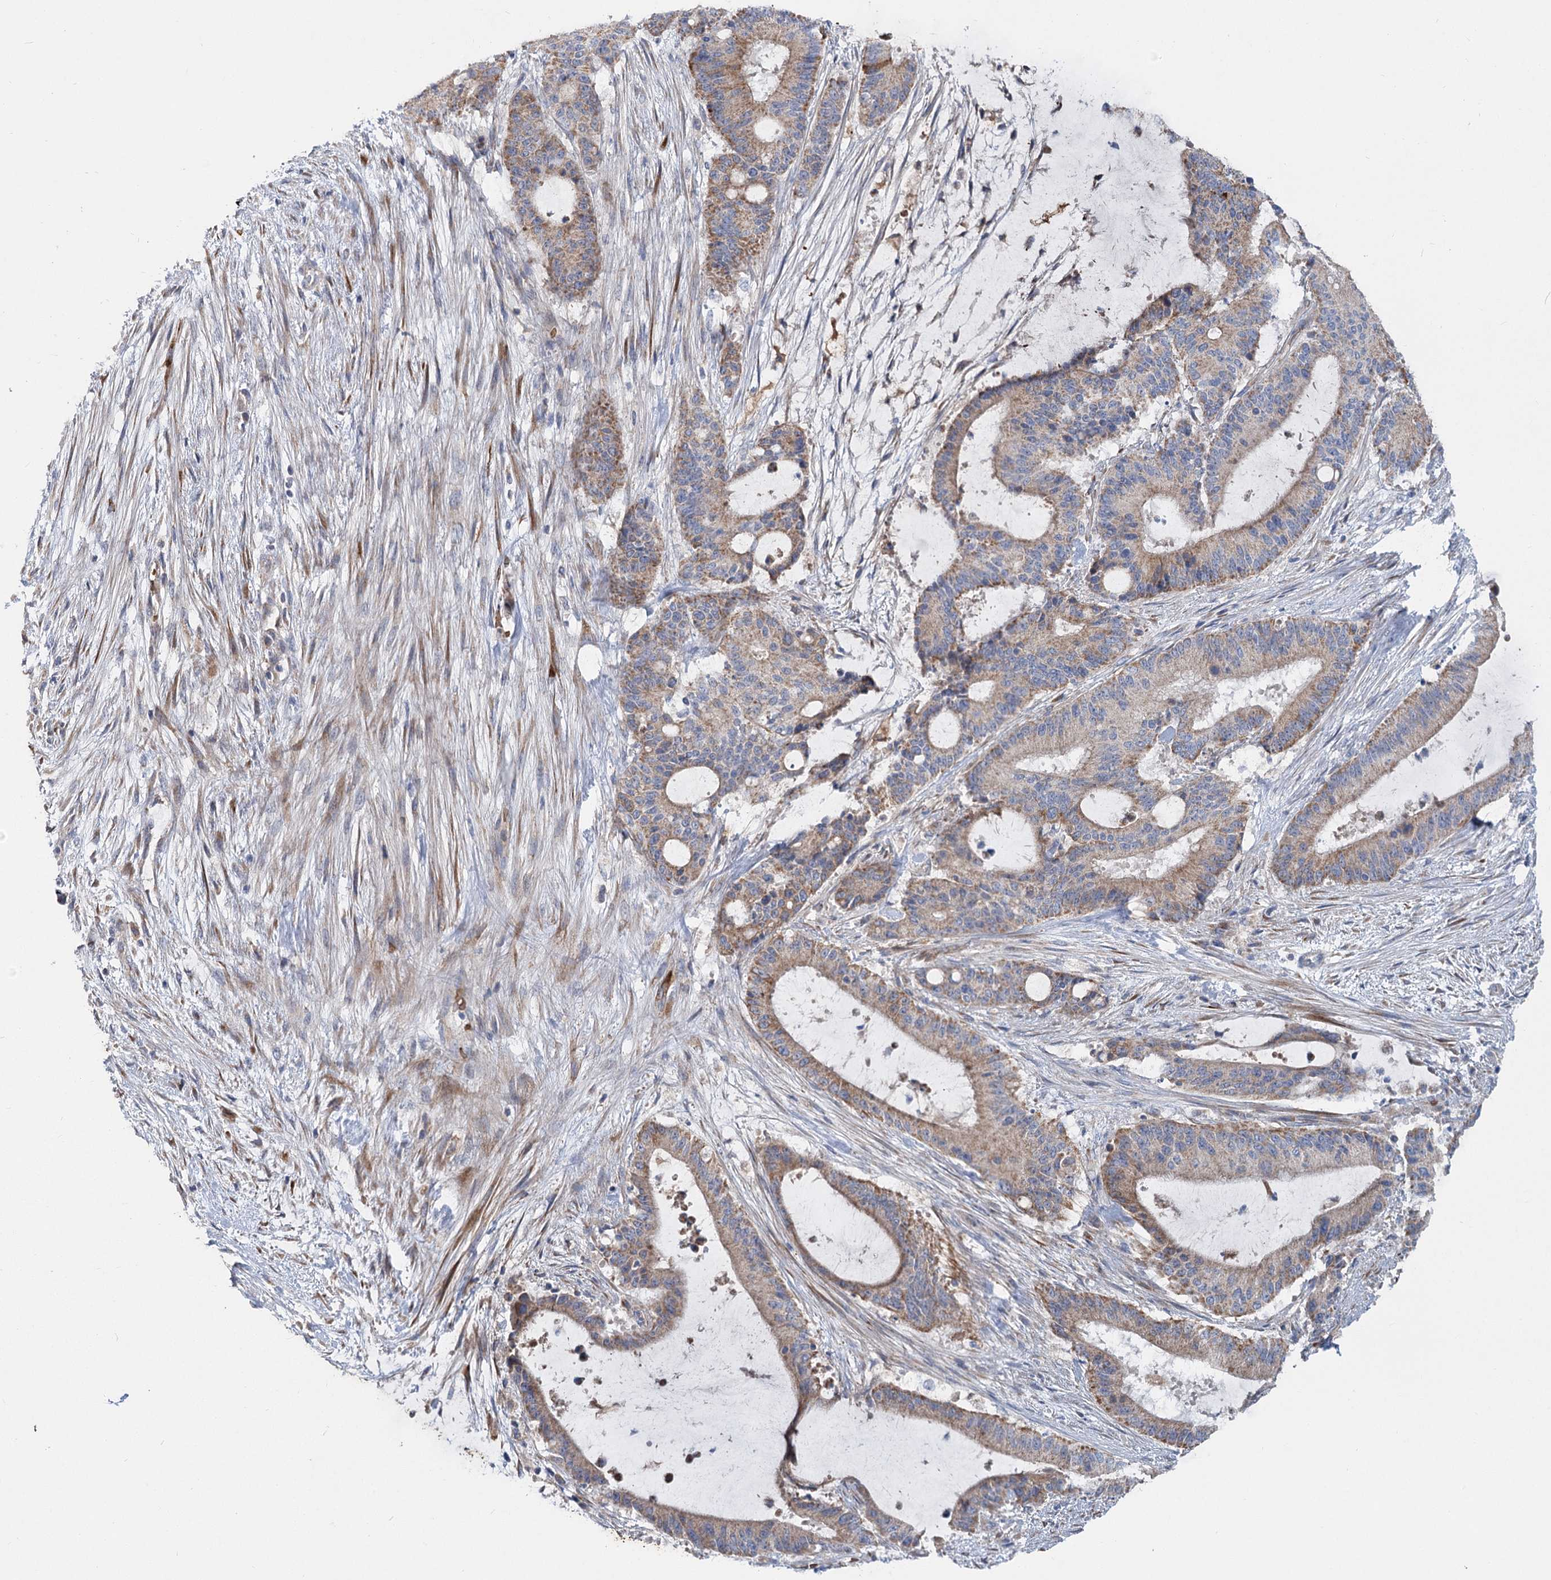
{"staining": {"intensity": "weak", "quantity": ">75%", "location": "cytoplasmic/membranous"}, "tissue": "liver cancer", "cell_type": "Tumor cells", "image_type": "cancer", "snomed": [{"axis": "morphology", "description": "Normal tissue, NOS"}, {"axis": "morphology", "description": "Cholangiocarcinoma"}, {"axis": "topography", "description": "Liver"}, {"axis": "topography", "description": "Peripheral nerve tissue"}], "caption": "Brown immunohistochemical staining in human liver cancer (cholangiocarcinoma) shows weak cytoplasmic/membranous staining in about >75% of tumor cells. Nuclei are stained in blue.", "gene": "CIB4", "patient": {"sex": "female", "age": 73}}